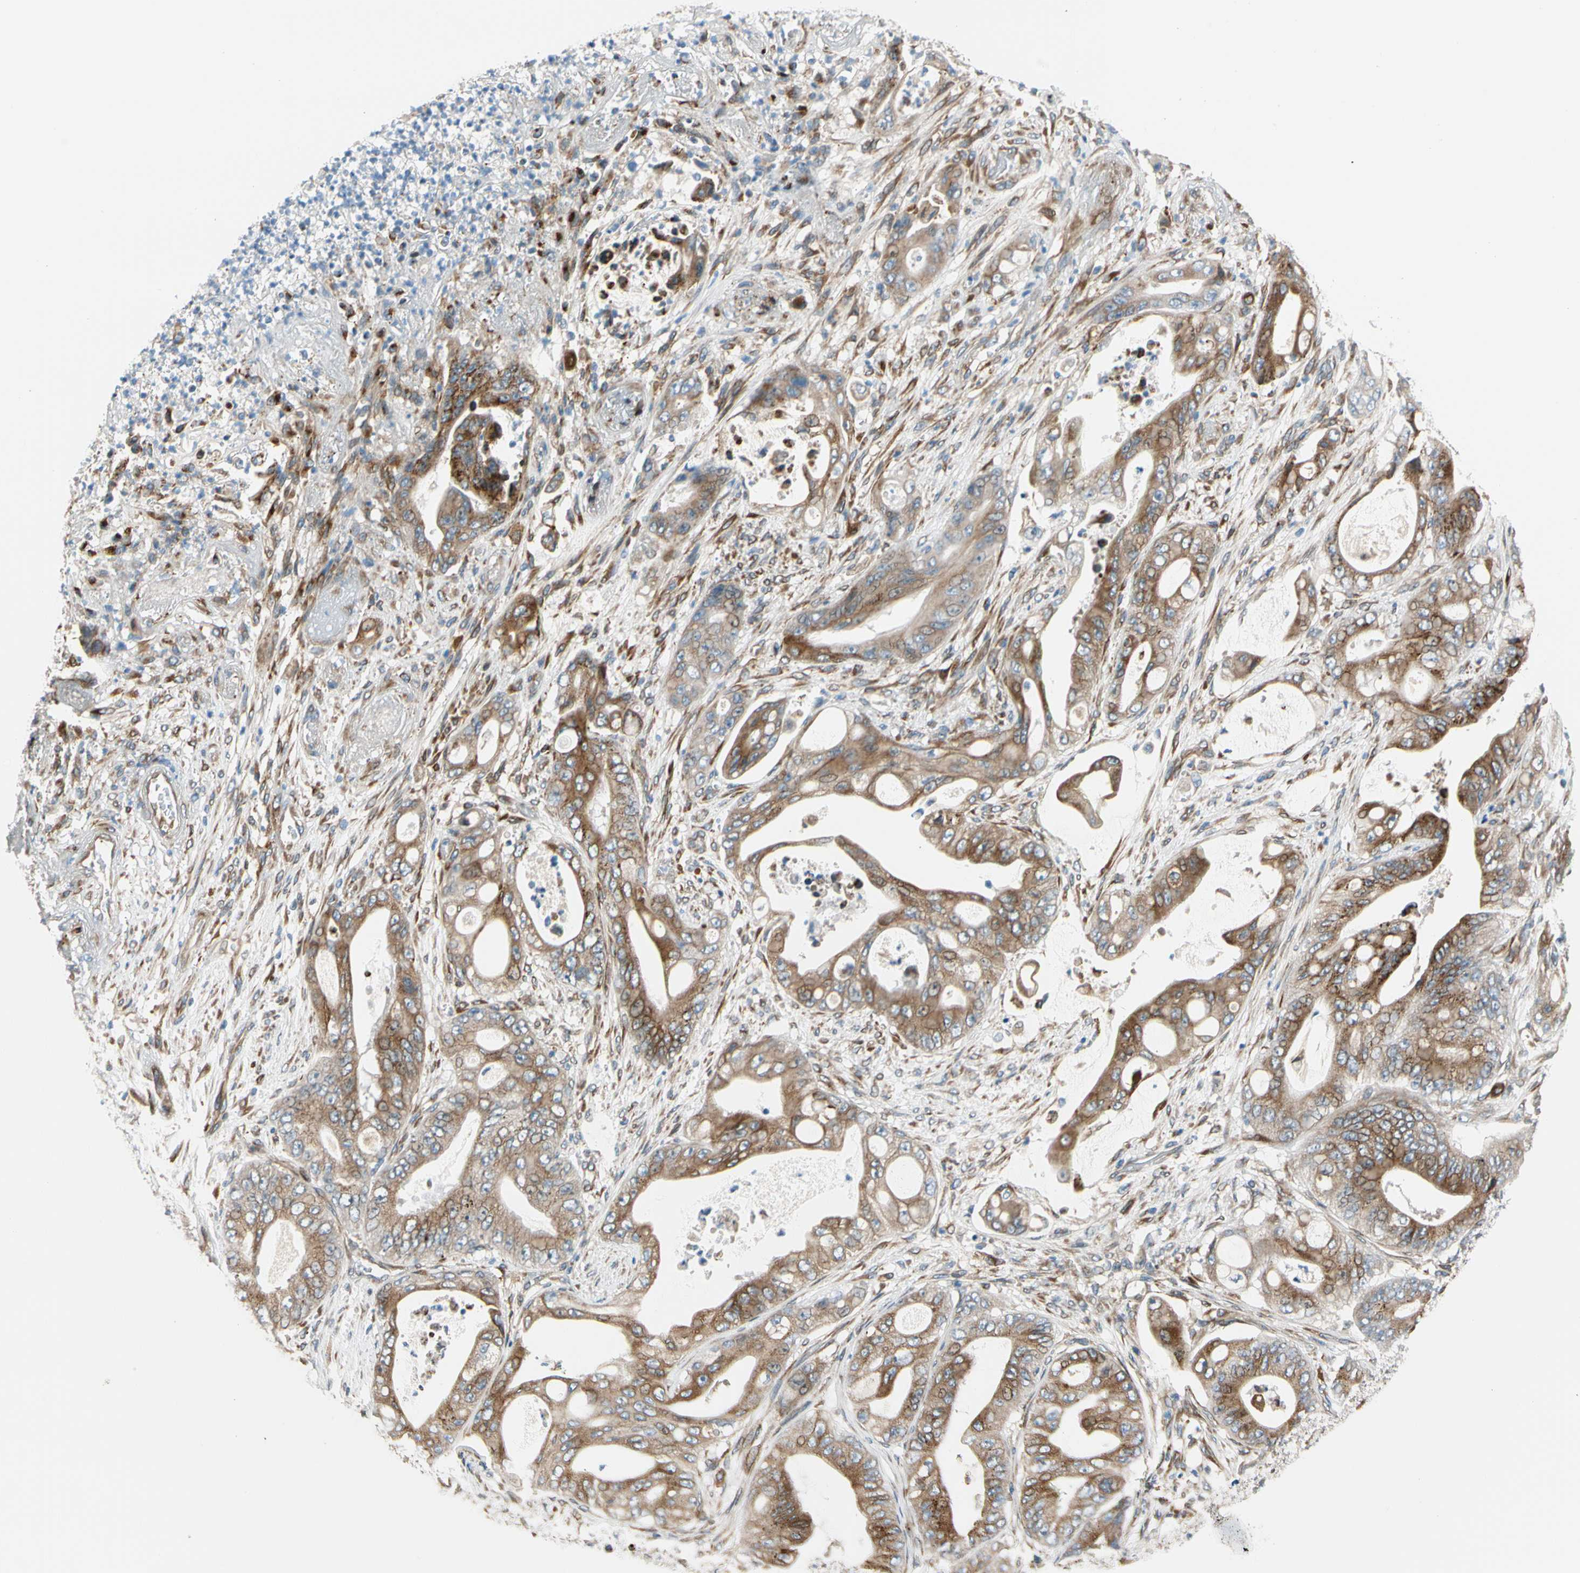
{"staining": {"intensity": "moderate", "quantity": ">75%", "location": "cytoplasmic/membranous"}, "tissue": "stomach cancer", "cell_type": "Tumor cells", "image_type": "cancer", "snomed": [{"axis": "morphology", "description": "Adenocarcinoma, NOS"}, {"axis": "topography", "description": "Stomach"}], "caption": "Moderate cytoplasmic/membranous staining is seen in about >75% of tumor cells in adenocarcinoma (stomach).", "gene": "NUCB1", "patient": {"sex": "female", "age": 73}}